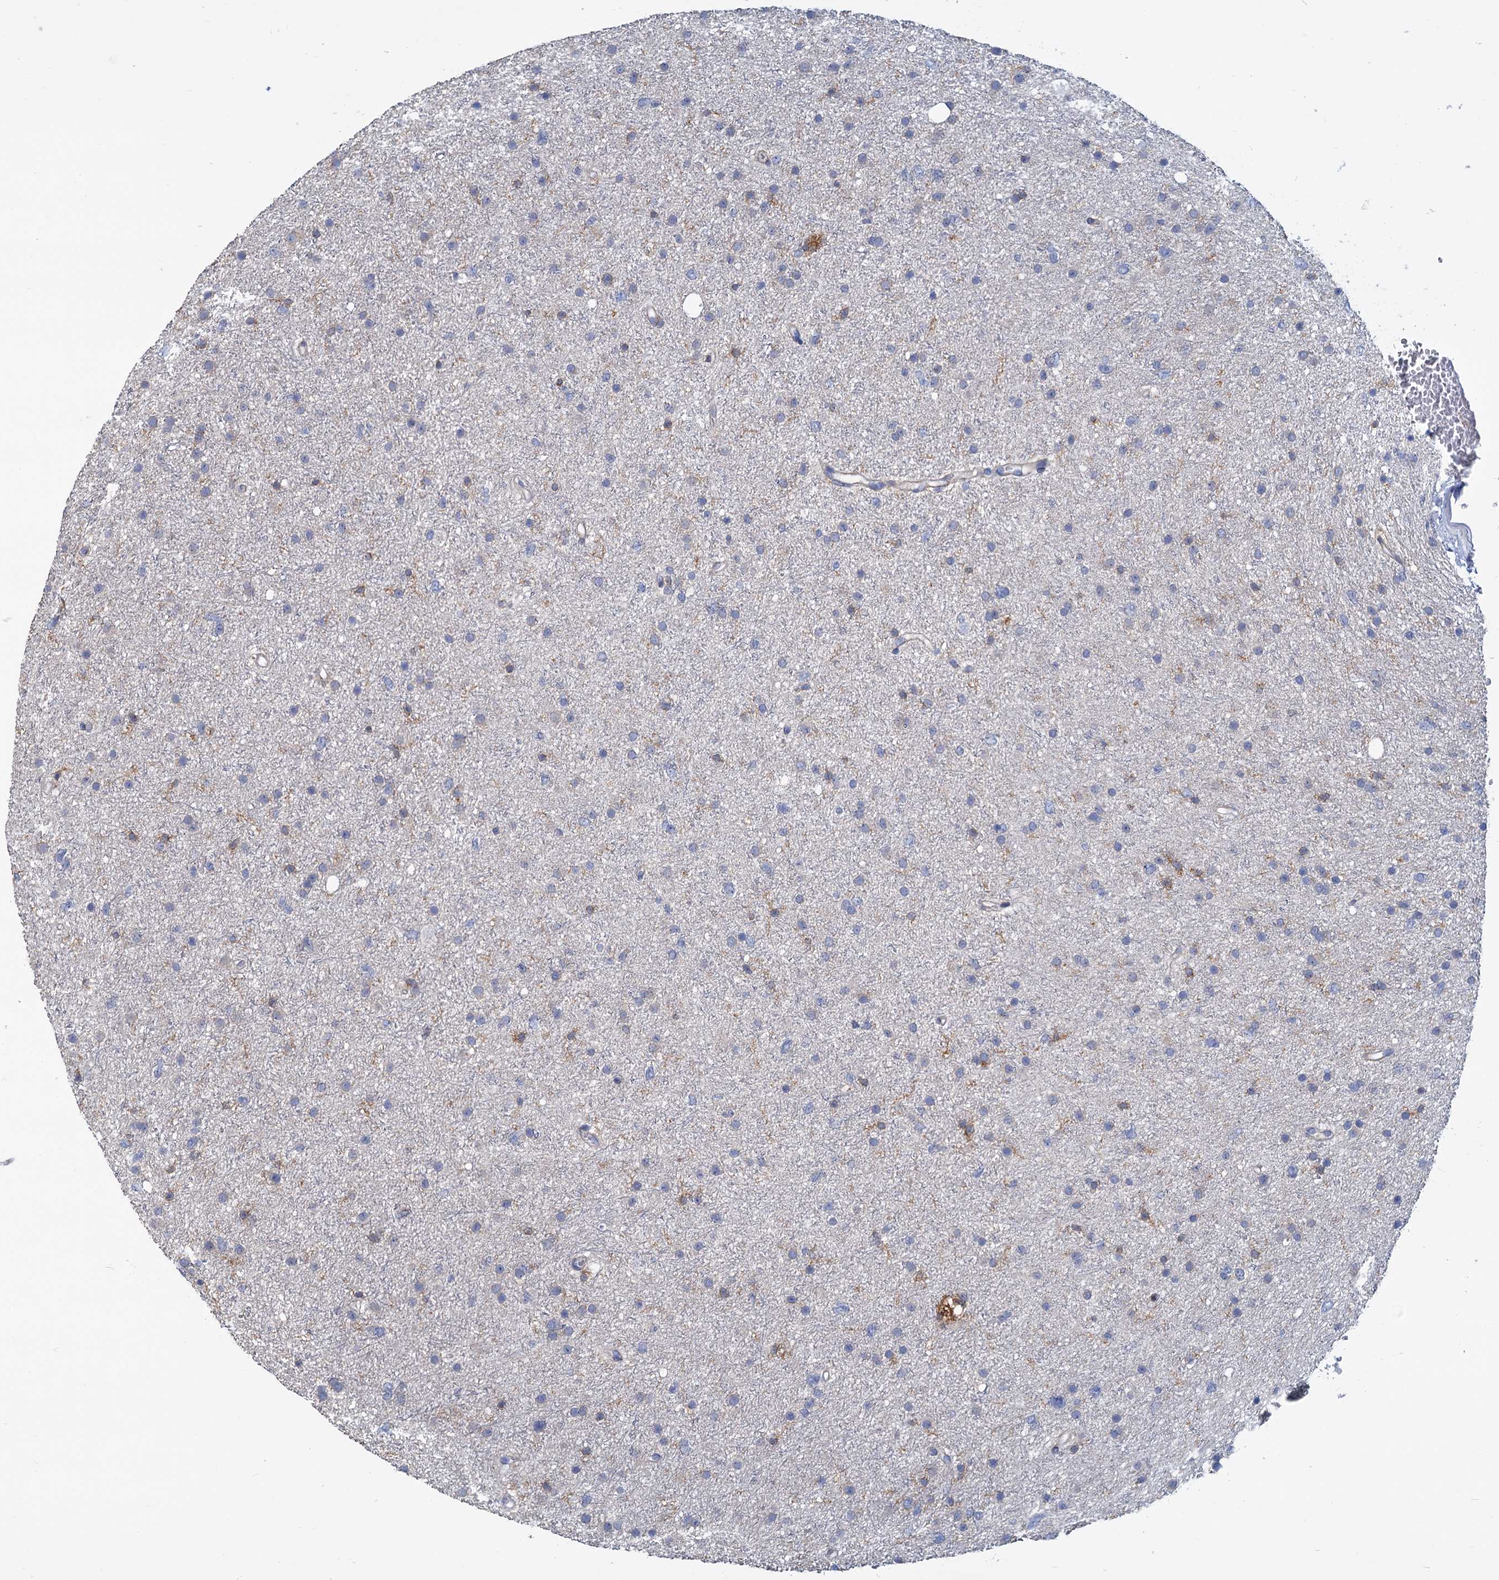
{"staining": {"intensity": "negative", "quantity": "none", "location": "none"}, "tissue": "glioma", "cell_type": "Tumor cells", "image_type": "cancer", "snomed": [{"axis": "morphology", "description": "Glioma, malignant, Low grade"}, {"axis": "topography", "description": "Cerebral cortex"}], "caption": "Histopathology image shows no significant protein expression in tumor cells of malignant glioma (low-grade).", "gene": "LRCH4", "patient": {"sex": "female", "age": 39}}